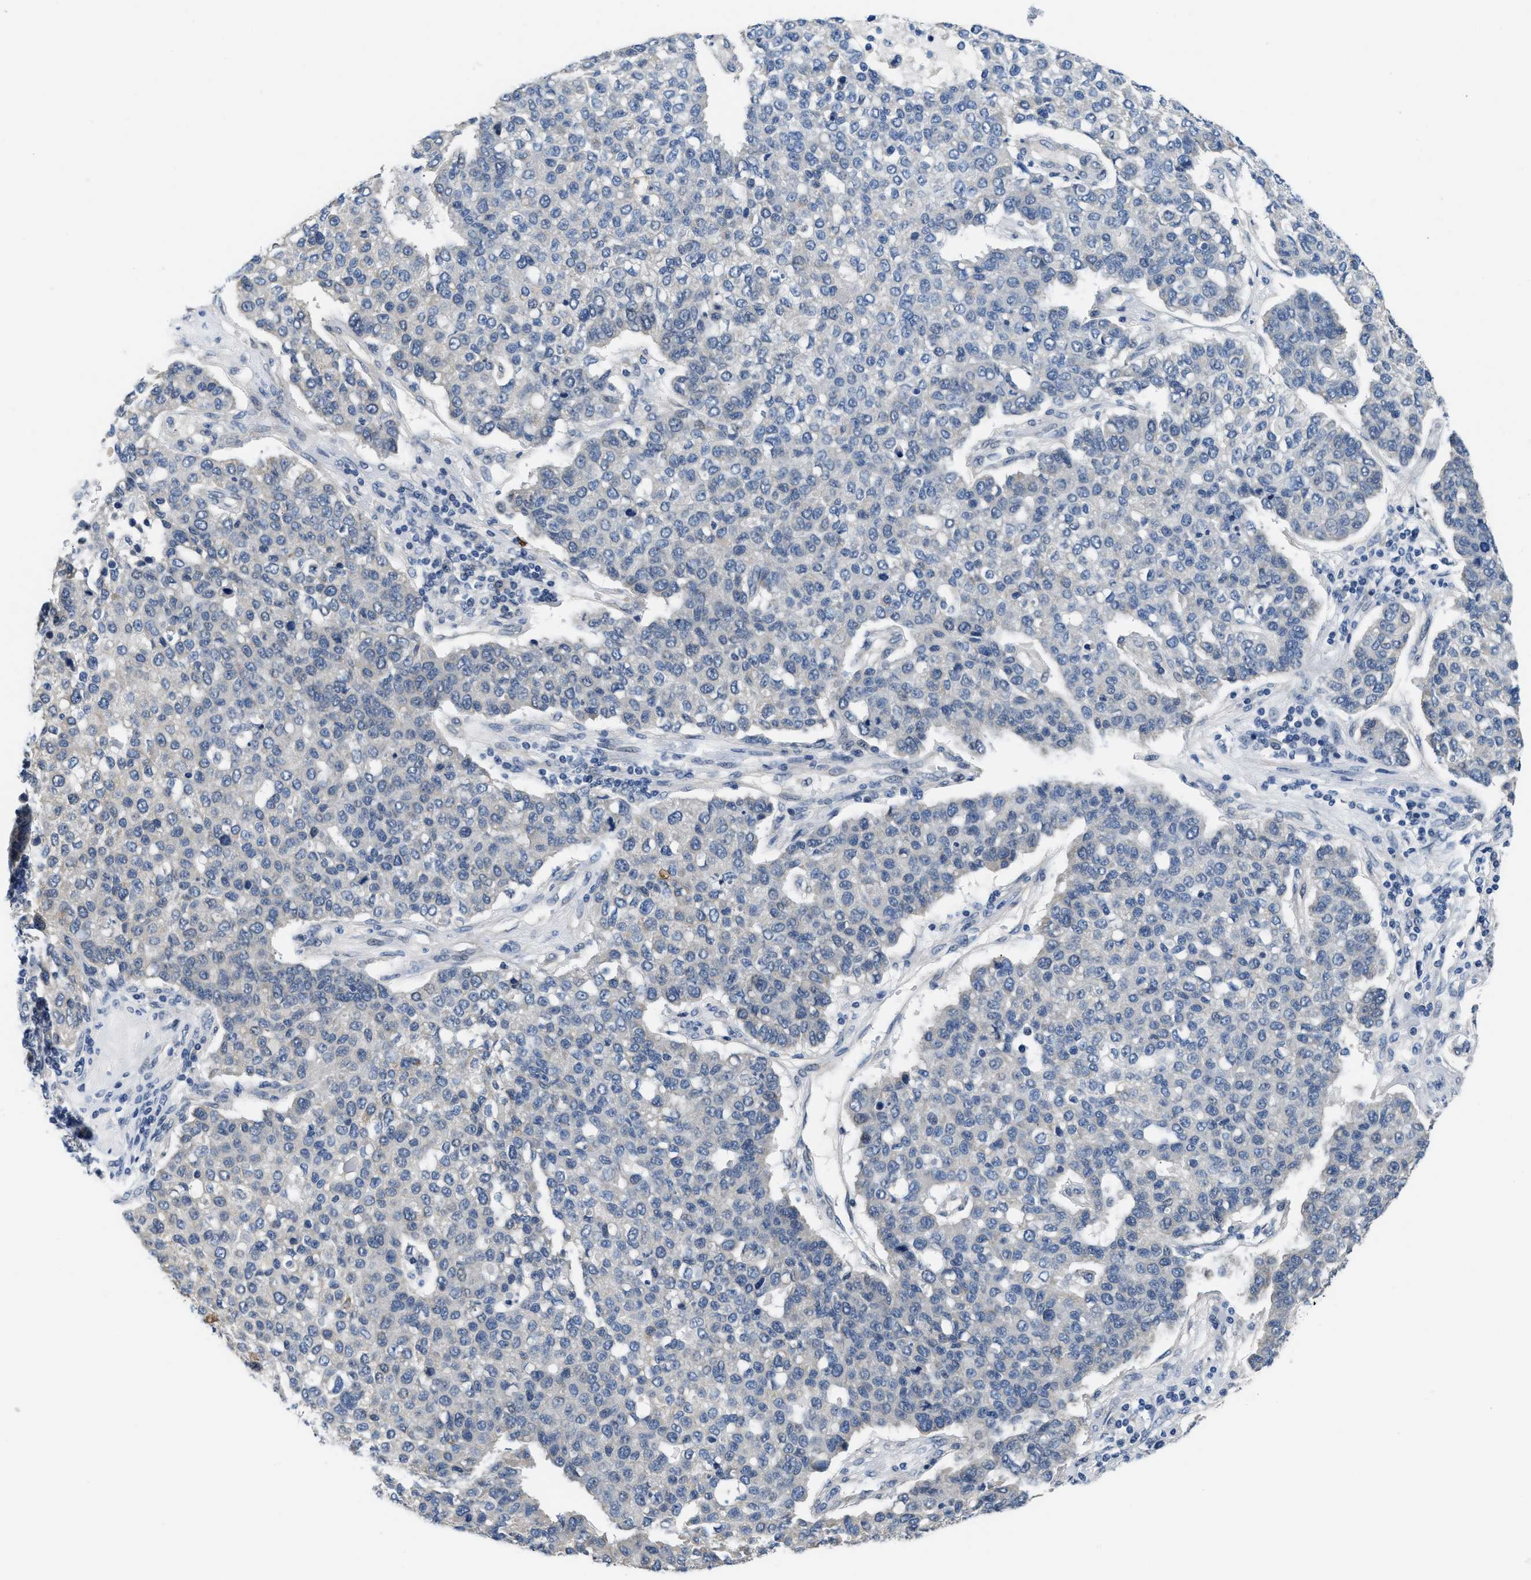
{"staining": {"intensity": "negative", "quantity": "none", "location": "none"}, "tissue": "pancreatic cancer", "cell_type": "Tumor cells", "image_type": "cancer", "snomed": [{"axis": "morphology", "description": "Adenocarcinoma, NOS"}, {"axis": "topography", "description": "Pancreas"}], "caption": "Immunohistochemistry (IHC) of human adenocarcinoma (pancreatic) reveals no positivity in tumor cells.", "gene": "CLGN", "patient": {"sex": "female", "age": 61}}